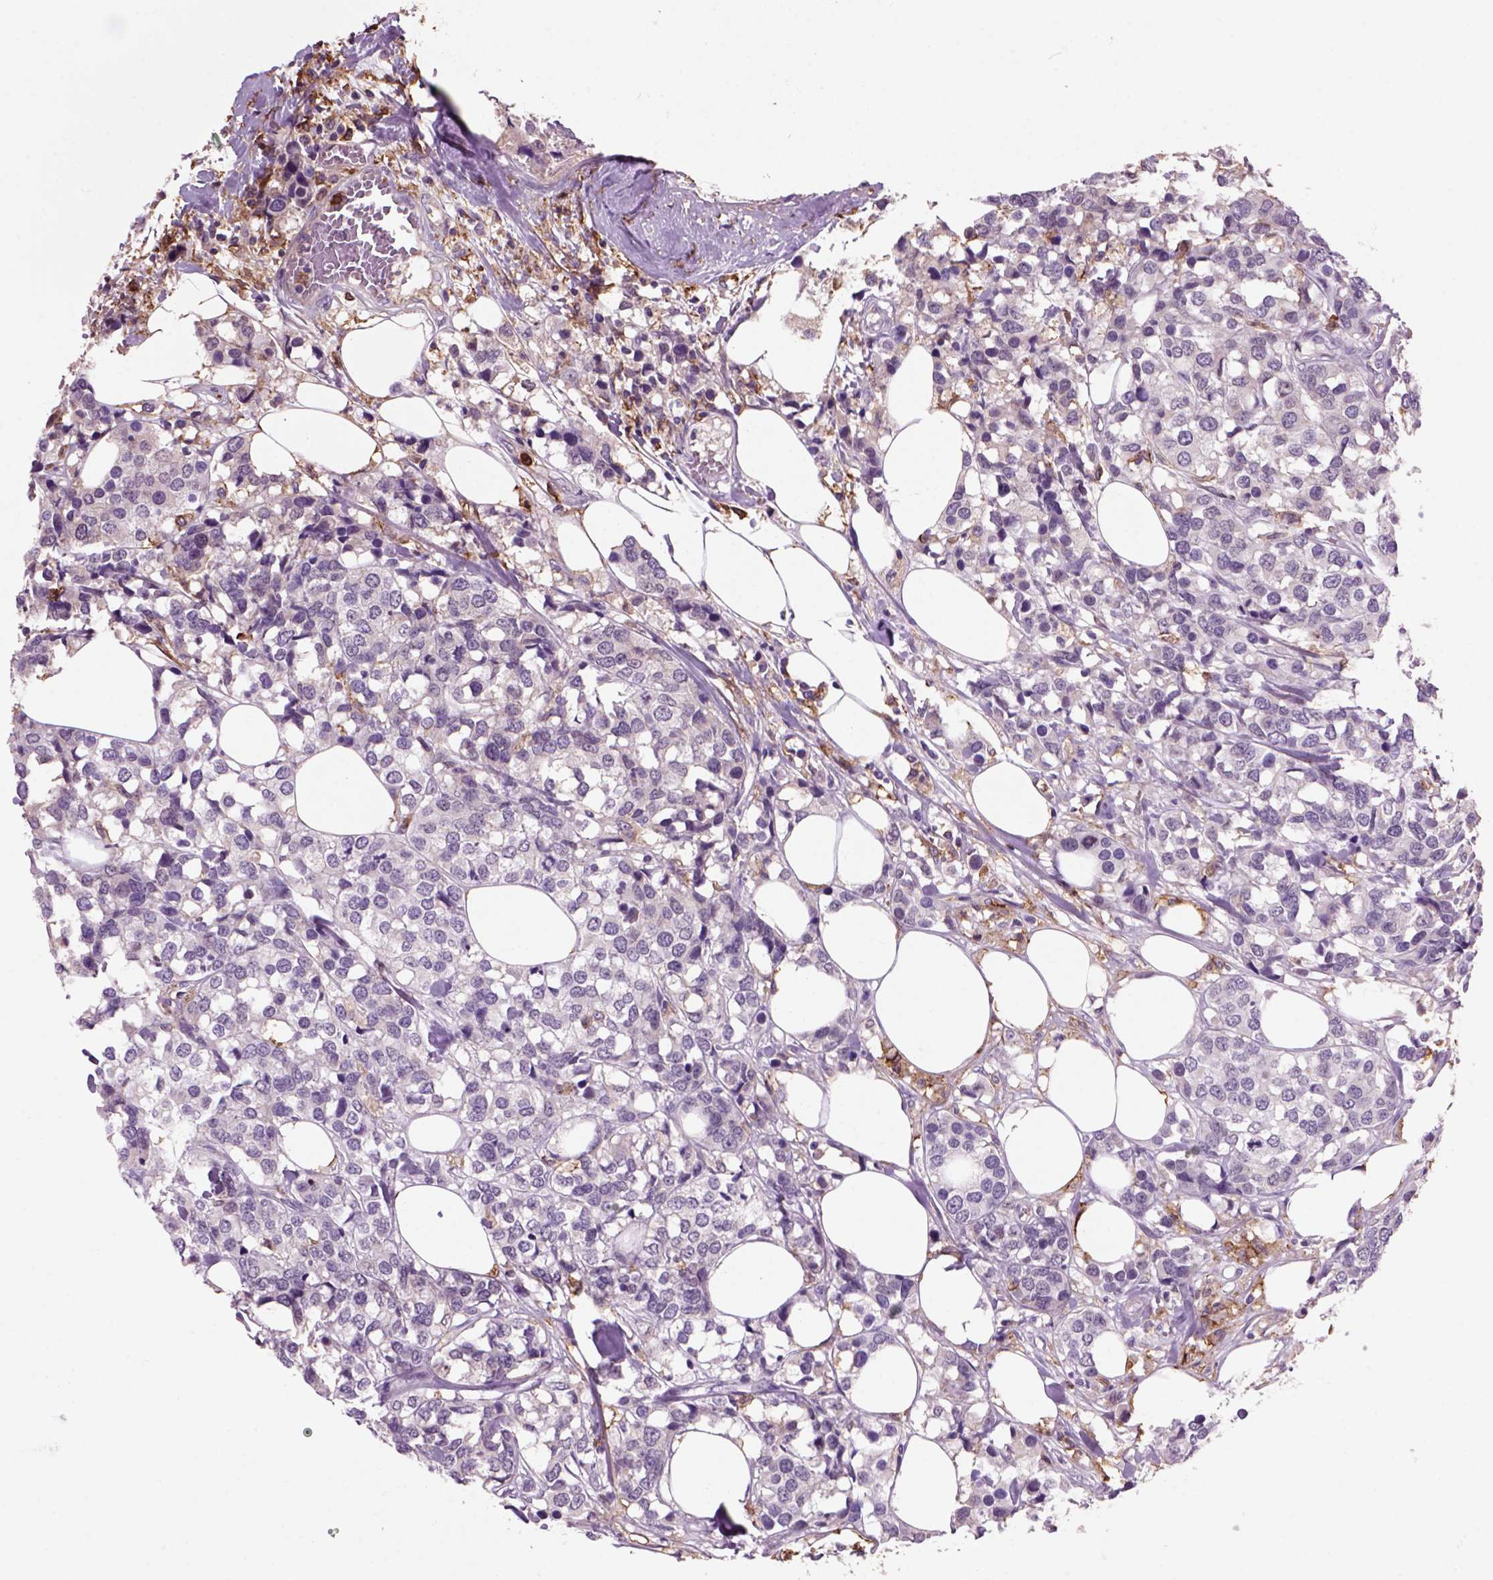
{"staining": {"intensity": "negative", "quantity": "none", "location": "none"}, "tissue": "breast cancer", "cell_type": "Tumor cells", "image_type": "cancer", "snomed": [{"axis": "morphology", "description": "Lobular carcinoma"}, {"axis": "topography", "description": "Breast"}], "caption": "Tumor cells are negative for protein expression in human breast cancer (lobular carcinoma).", "gene": "CD14", "patient": {"sex": "female", "age": 59}}